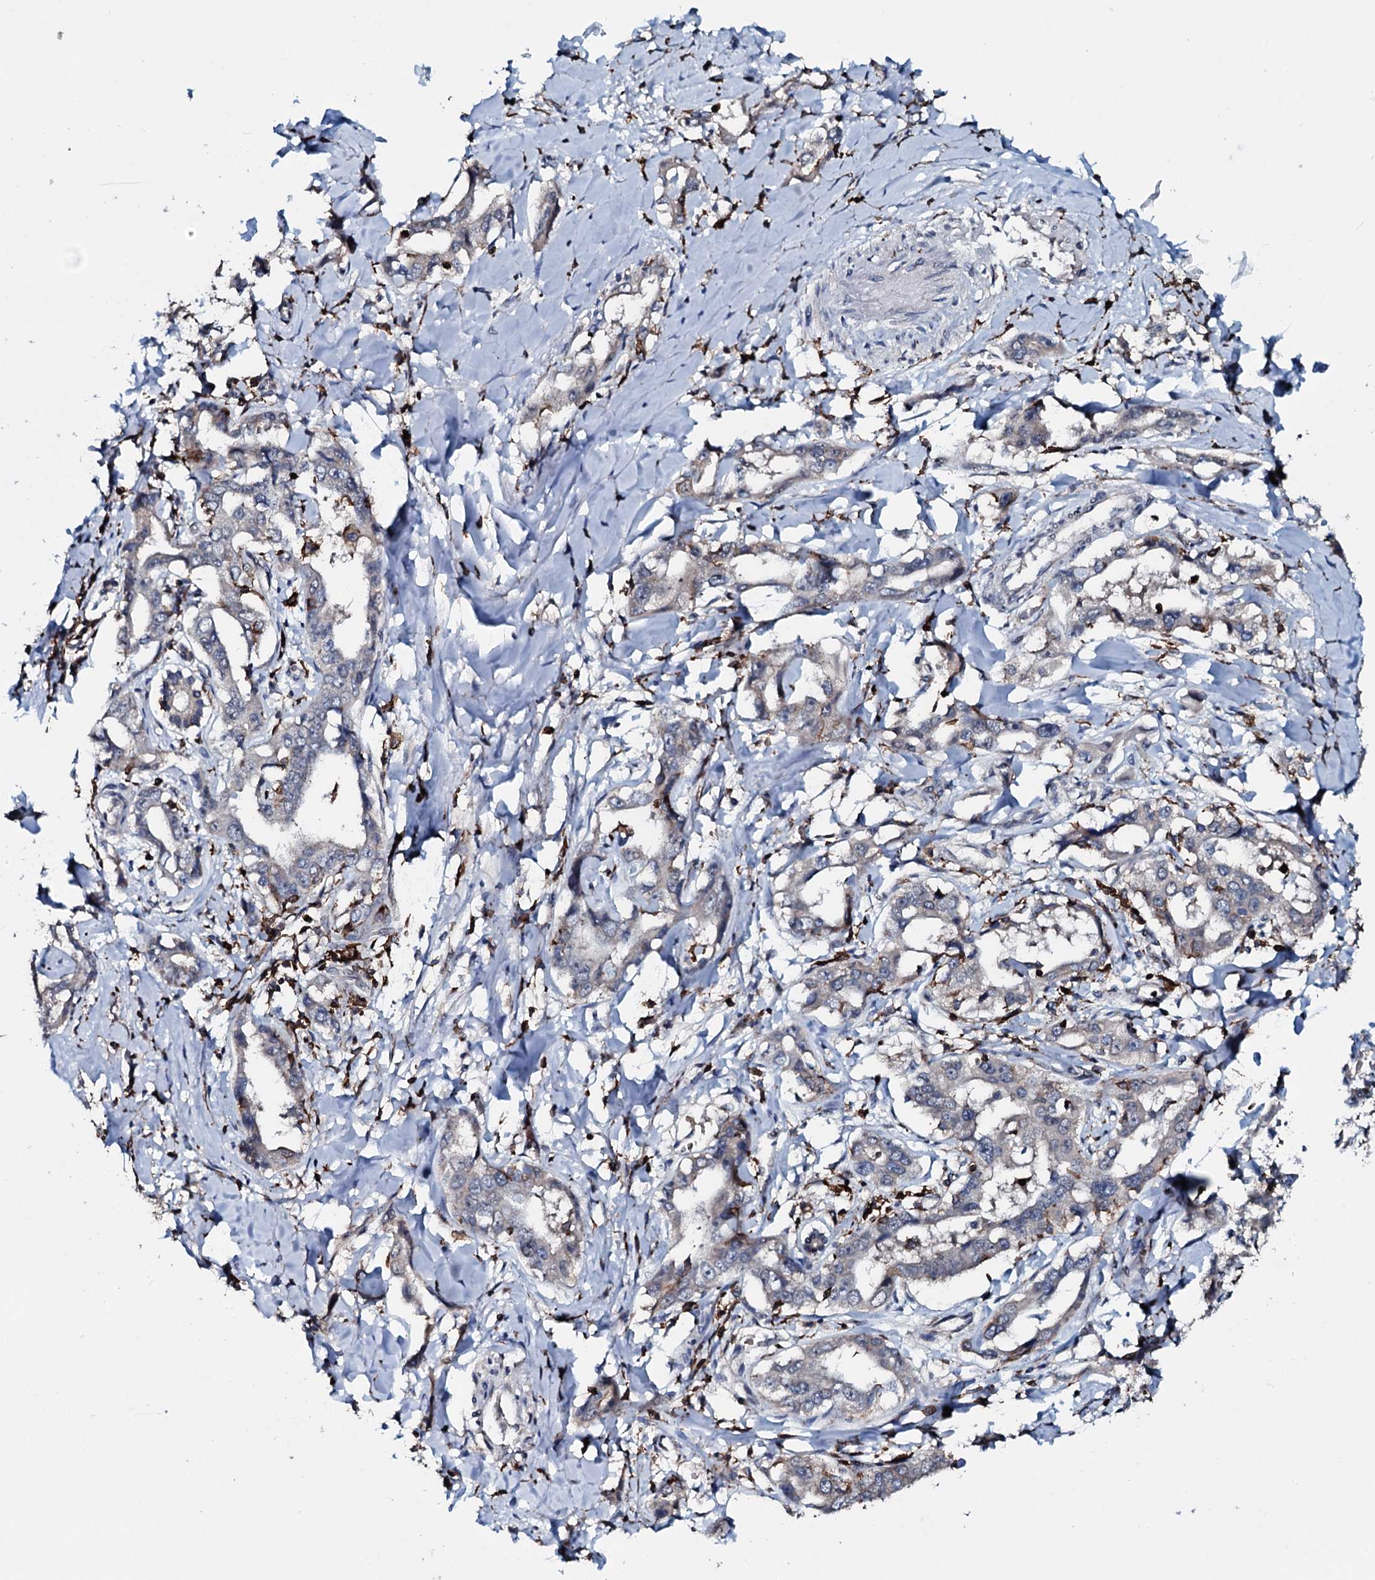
{"staining": {"intensity": "negative", "quantity": "none", "location": "none"}, "tissue": "liver cancer", "cell_type": "Tumor cells", "image_type": "cancer", "snomed": [{"axis": "morphology", "description": "Cholangiocarcinoma"}, {"axis": "topography", "description": "Liver"}], "caption": "High magnification brightfield microscopy of liver cholangiocarcinoma stained with DAB (brown) and counterstained with hematoxylin (blue): tumor cells show no significant staining.", "gene": "OGFOD2", "patient": {"sex": "male", "age": 59}}